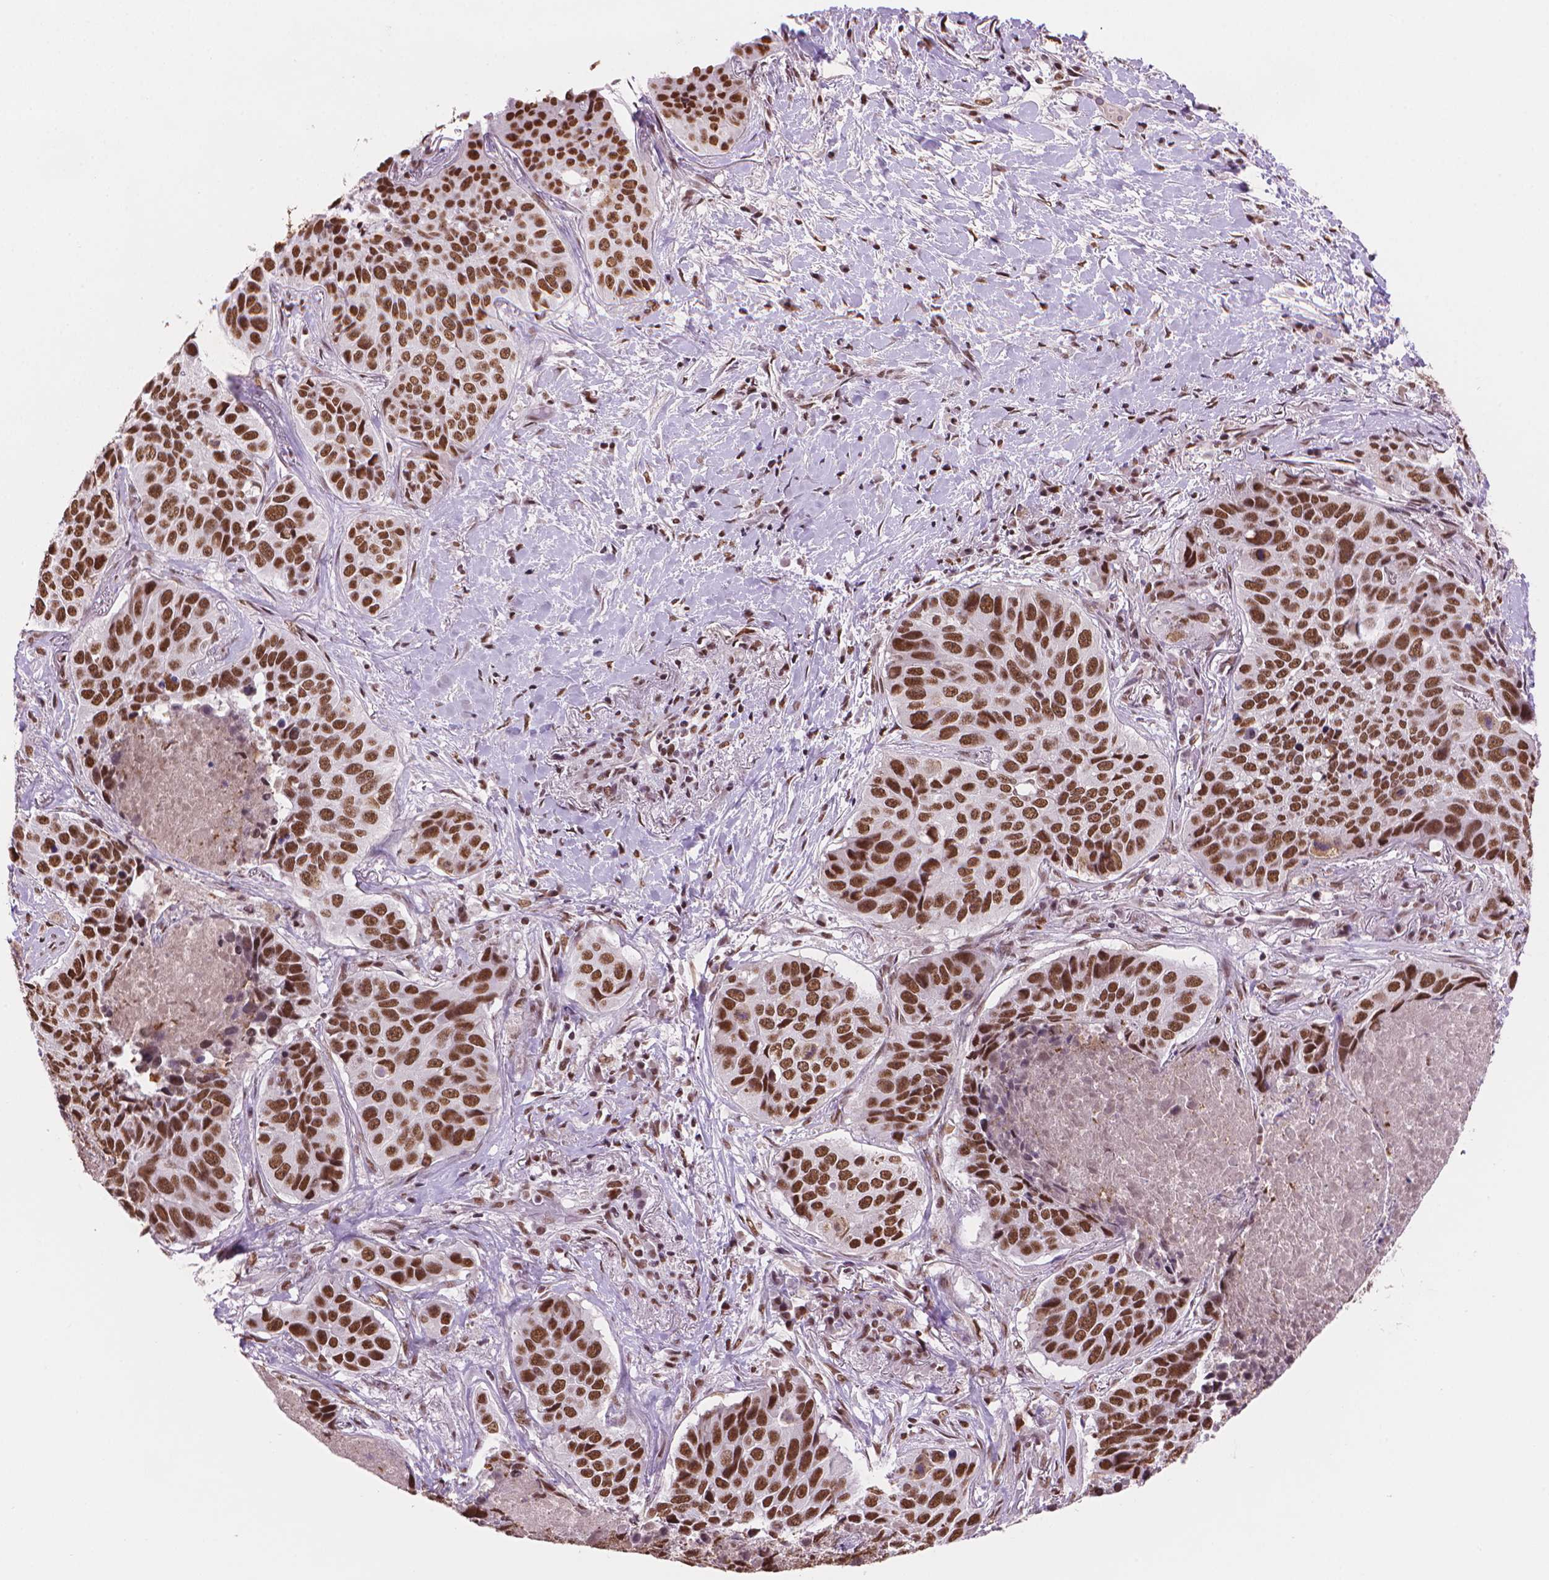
{"staining": {"intensity": "strong", "quantity": ">75%", "location": "nuclear"}, "tissue": "lung cancer", "cell_type": "Tumor cells", "image_type": "cancer", "snomed": [{"axis": "morphology", "description": "Normal tissue, NOS"}, {"axis": "morphology", "description": "Squamous cell carcinoma, NOS"}, {"axis": "topography", "description": "Bronchus"}, {"axis": "topography", "description": "Lung"}], "caption": "Lung cancer (squamous cell carcinoma) stained for a protein exhibits strong nuclear positivity in tumor cells. (DAB (3,3'-diaminobenzidine) IHC with brightfield microscopy, high magnification).", "gene": "RPA4", "patient": {"sex": "male", "age": 64}}